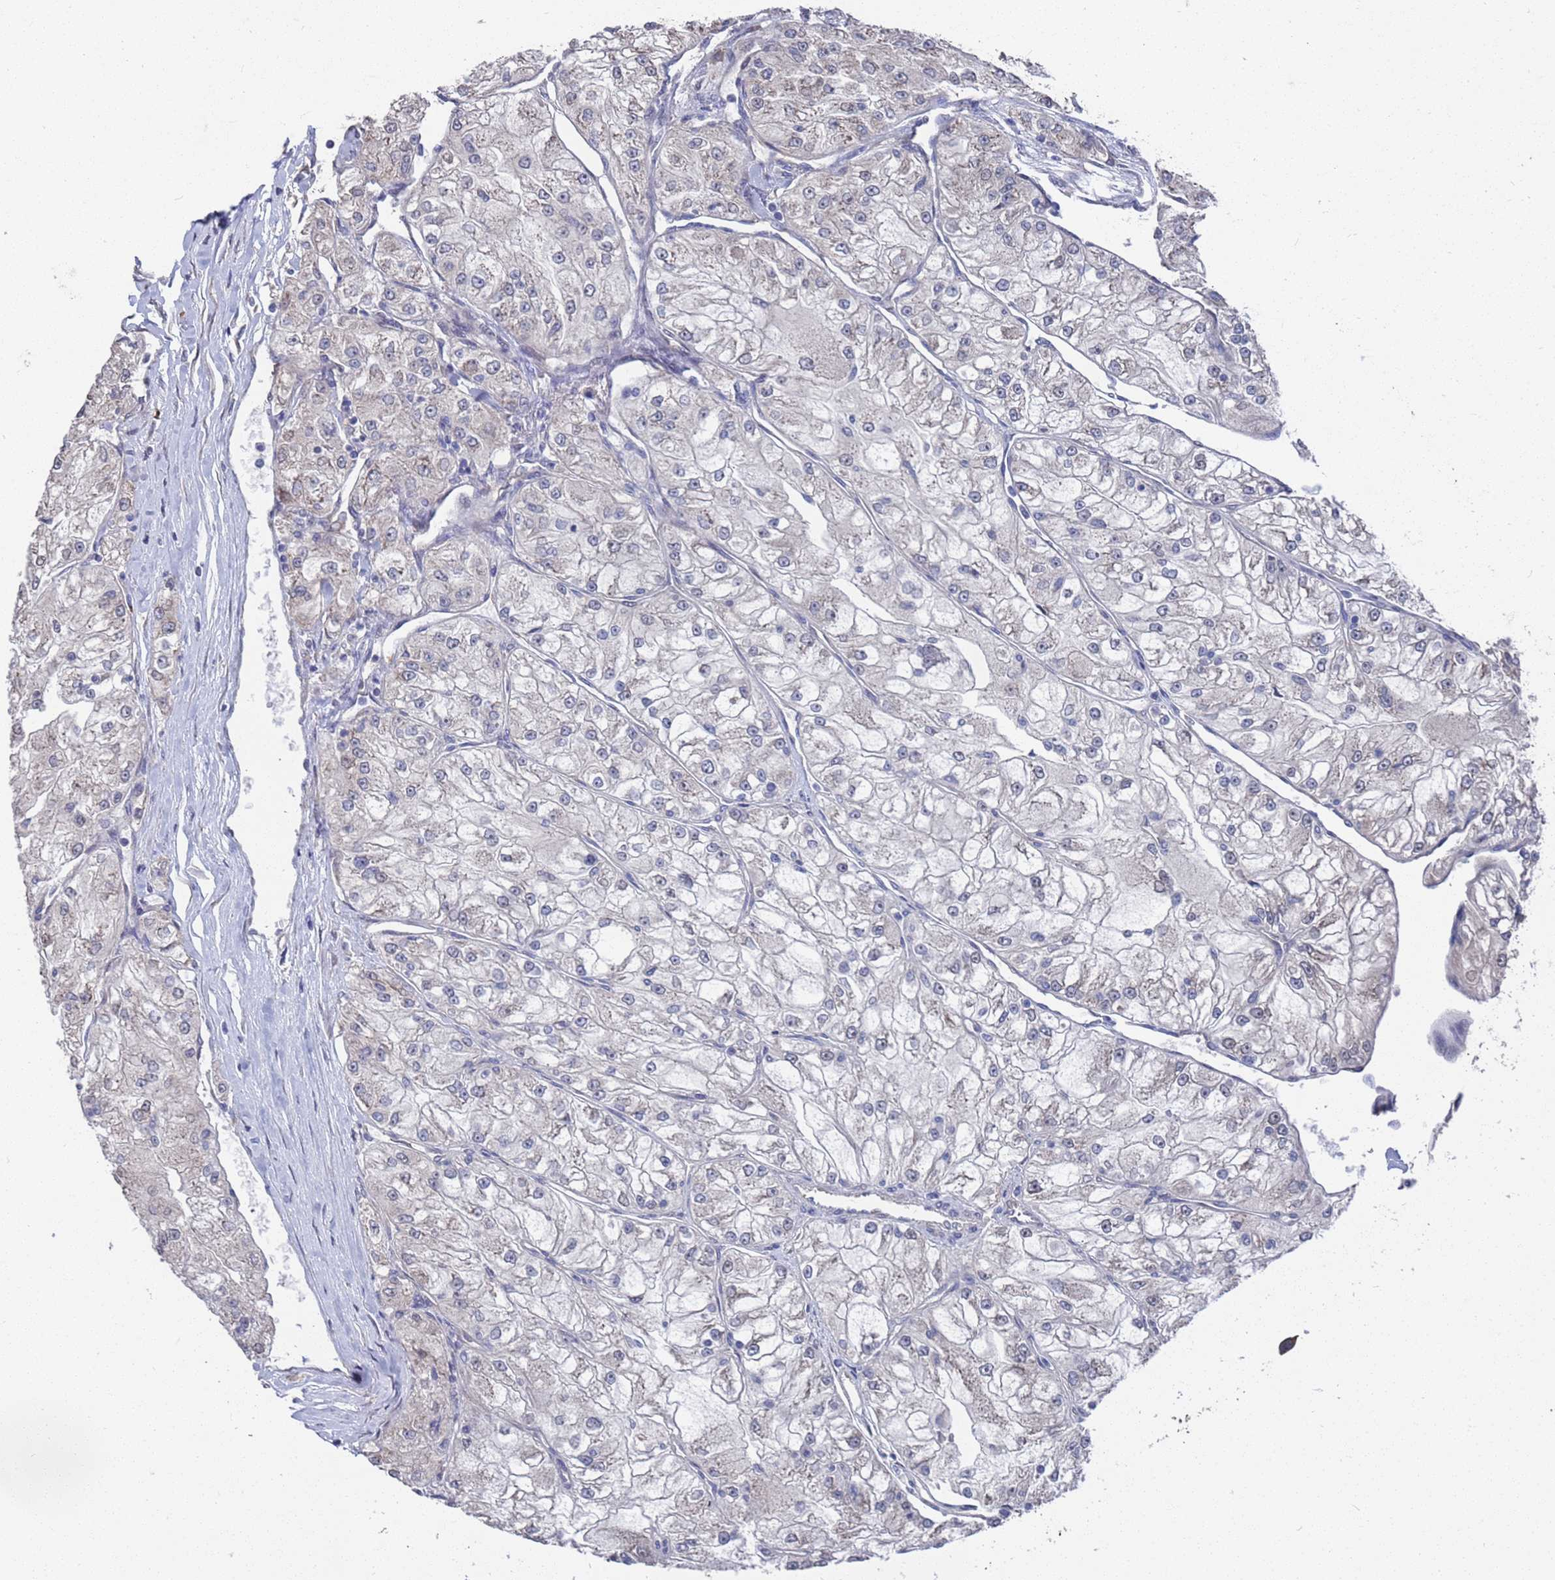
{"staining": {"intensity": "negative", "quantity": "none", "location": "none"}, "tissue": "renal cancer", "cell_type": "Tumor cells", "image_type": "cancer", "snomed": [{"axis": "morphology", "description": "Adenocarcinoma, NOS"}, {"axis": "topography", "description": "Kidney"}], "caption": "An immunohistochemistry image of renal adenocarcinoma is shown. There is no staining in tumor cells of renal adenocarcinoma. (DAB (3,3'-diaminobenzidine) immunohistochemistry with hematoxylin counter stain).", "gene": "CFAP119", "patient": {"sex": "female", "age": 72}}